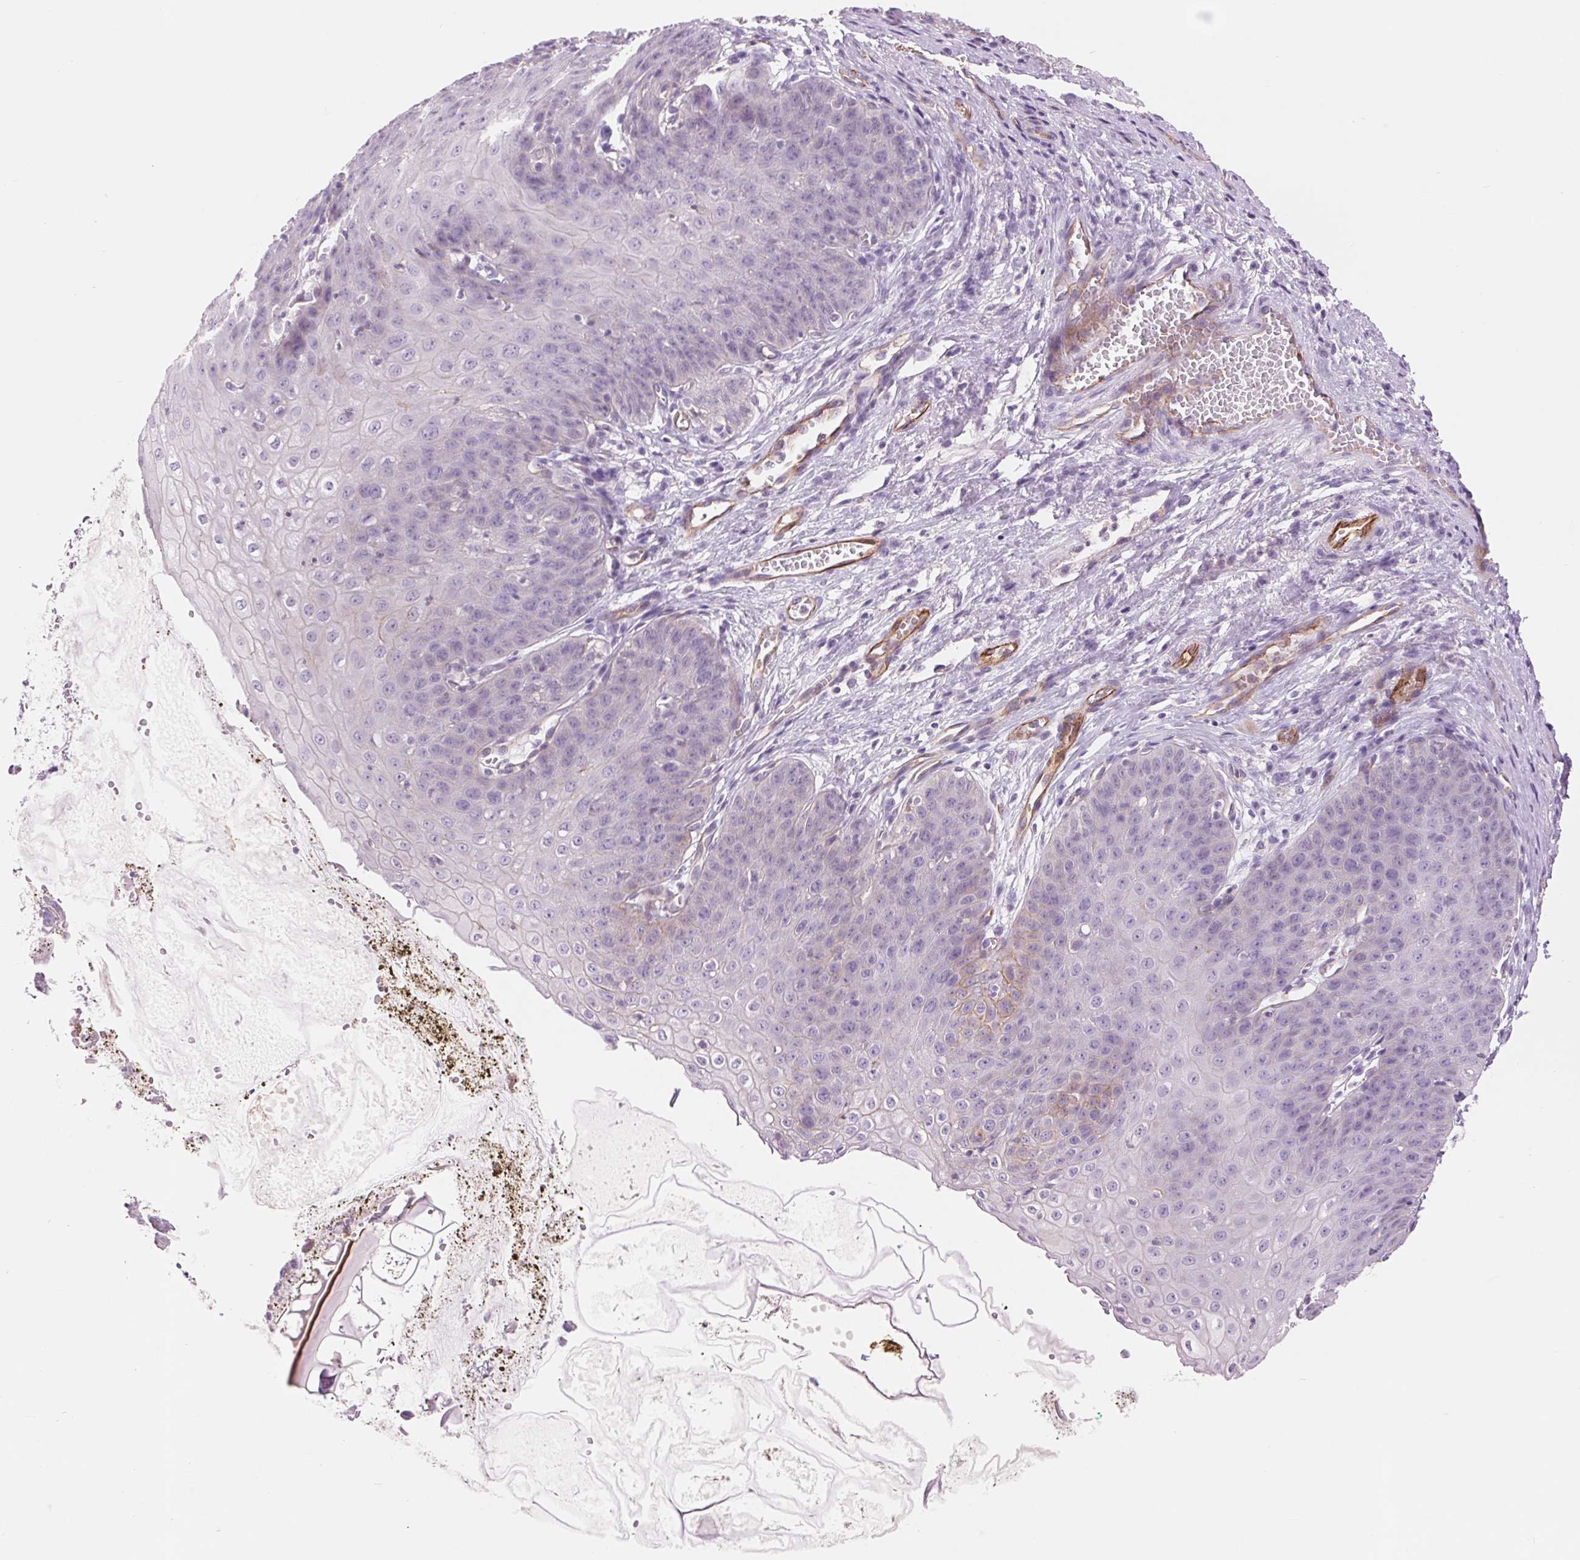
{"staining": {"intensity": "weak", "quantity": "<25%", "location": "cytoplasmic/membranous"}, "tissue": "esophagus", "cell_type": "Squamous epithelial cells", "image_type": "normal", "snomed": [{"axis": "morphology", "description": "Normal tissue, NOS"}, {"axis": "topography", "description": "Esophagus"}], "caption": "Esophagus was stained to show a protein in brown. There is no significant expression in squamous epithelial cells. (DAB immunohistochemistry (IHC) visualized using brightfield microscopy, high magnification).", "gene": "DIXDC1", "patient": {"sex": "male", "age": 71}}